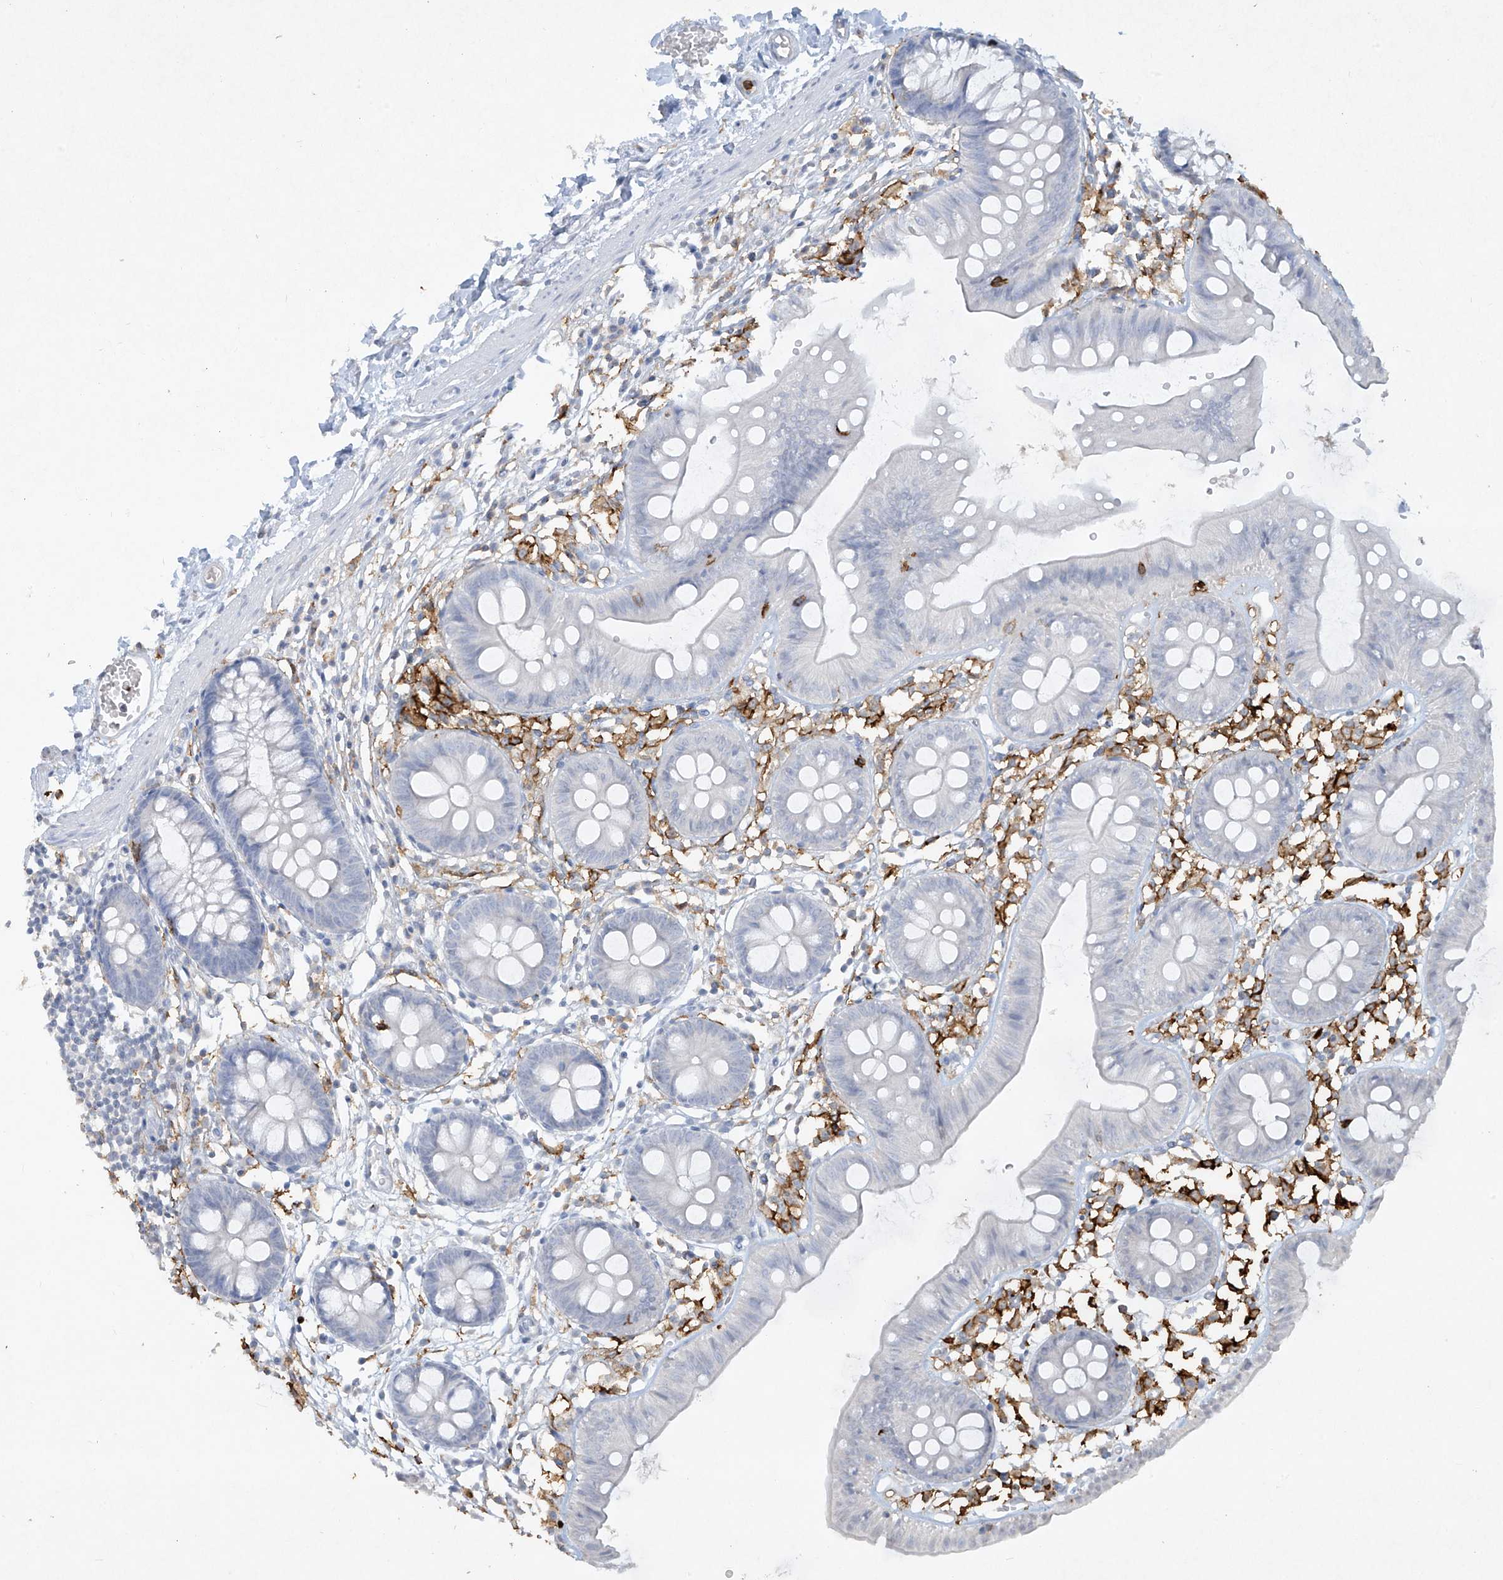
{"staining": {"intensity": "negative", "quantity": "none", "location": "none"}, "tissue": "colon", "cell_type": "Endothelial cells", "image_type": "normal", "snomed": [{"axis": "morphology", "description": "Normal tissue, NOS"}, {"axis": "topography", "description": "Colon"}], "caption": "Immunohistochemistry of unremarkable colon exhibits no staining in endothelial cells. (Stains: DAB immunohistochemistry (IHC) with hematoxylin counter stain, Microscopy: brightfield microscopy at high magnification).", "gene": "FCGR3A", "patient": {"sex": "male", "age": 56}}